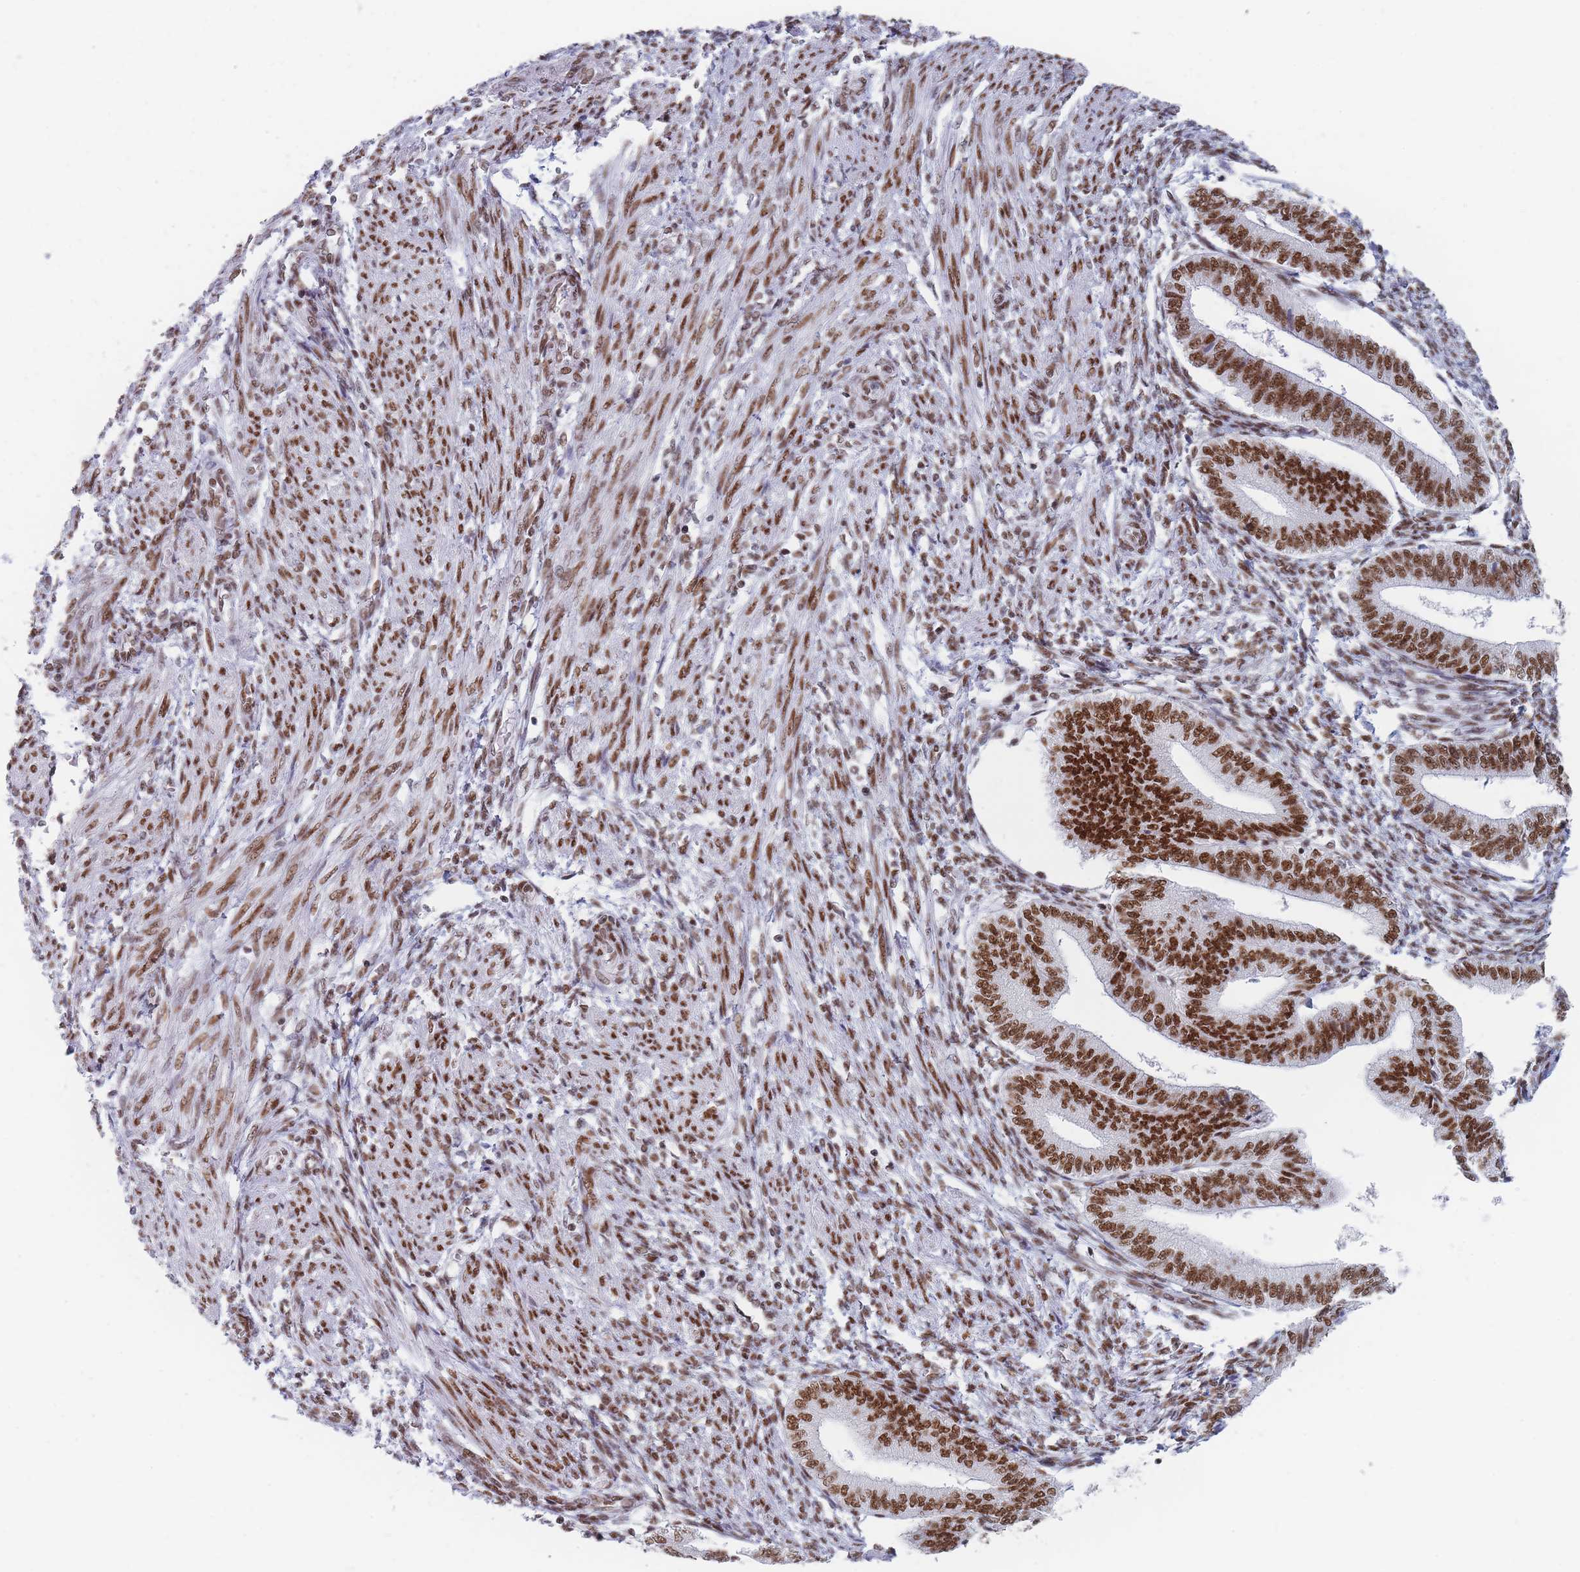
{"staining": {"intensity": "moderate", "quantity": ">75%", "location": "nuclear"}, "tissue": "endometrium", "cell_type": "Cells in endometrial stroma", "image_type": "normal", "snomed": [{"axis": "morphology", "description": "Normal tissue, NOS"}, {"axis": "topography", "description": "Endometrium"}], "caption": "DAB immunohistochemical staining of unremarkable human endometrium demonstrates moderate nuclear protein positivity in approximately >75% of cells in endometrial stroma.", "gene": "SAFB2", "patient": {"sex": "female", "age": 34}}